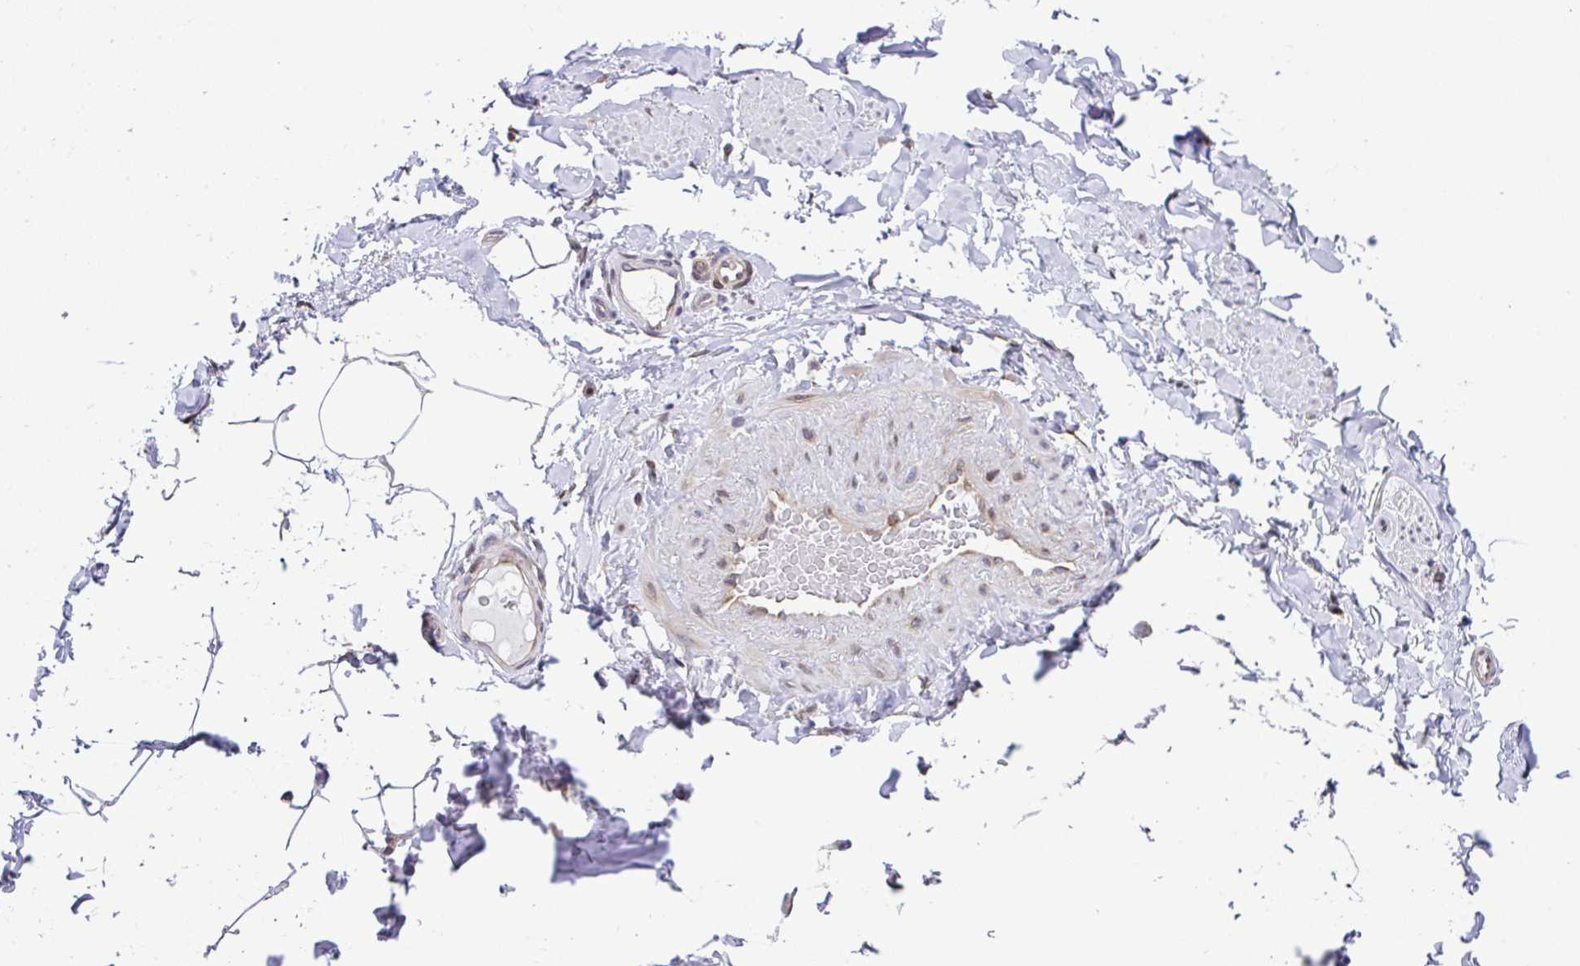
{"staining": {"intensity": "negative", "quantity": "none", "location": "none"}, "tissue": "adipose tissue", "cell_type": "Adipocytes", "image_type": "normal", "snomed": [{"axis": "morphology", "description": "Normal tissue, NOS"}, {"axis": "topography", "description": "Vascular tissue"}, {"axis": "topography", "description": "Peripheral nerve tissue"}], "caption": "The image displays no significant staining in adipocytes of adipose tissue. (Stains: DAB (3,3'-diaminobenzidine) immunohistochemistry (IHC) with hematoxylin counter stain, Microscopy: brightfield microscopy at high magnification).", "gene": "FIGNL1", "patient": {"sex": "male", "age": 41}}